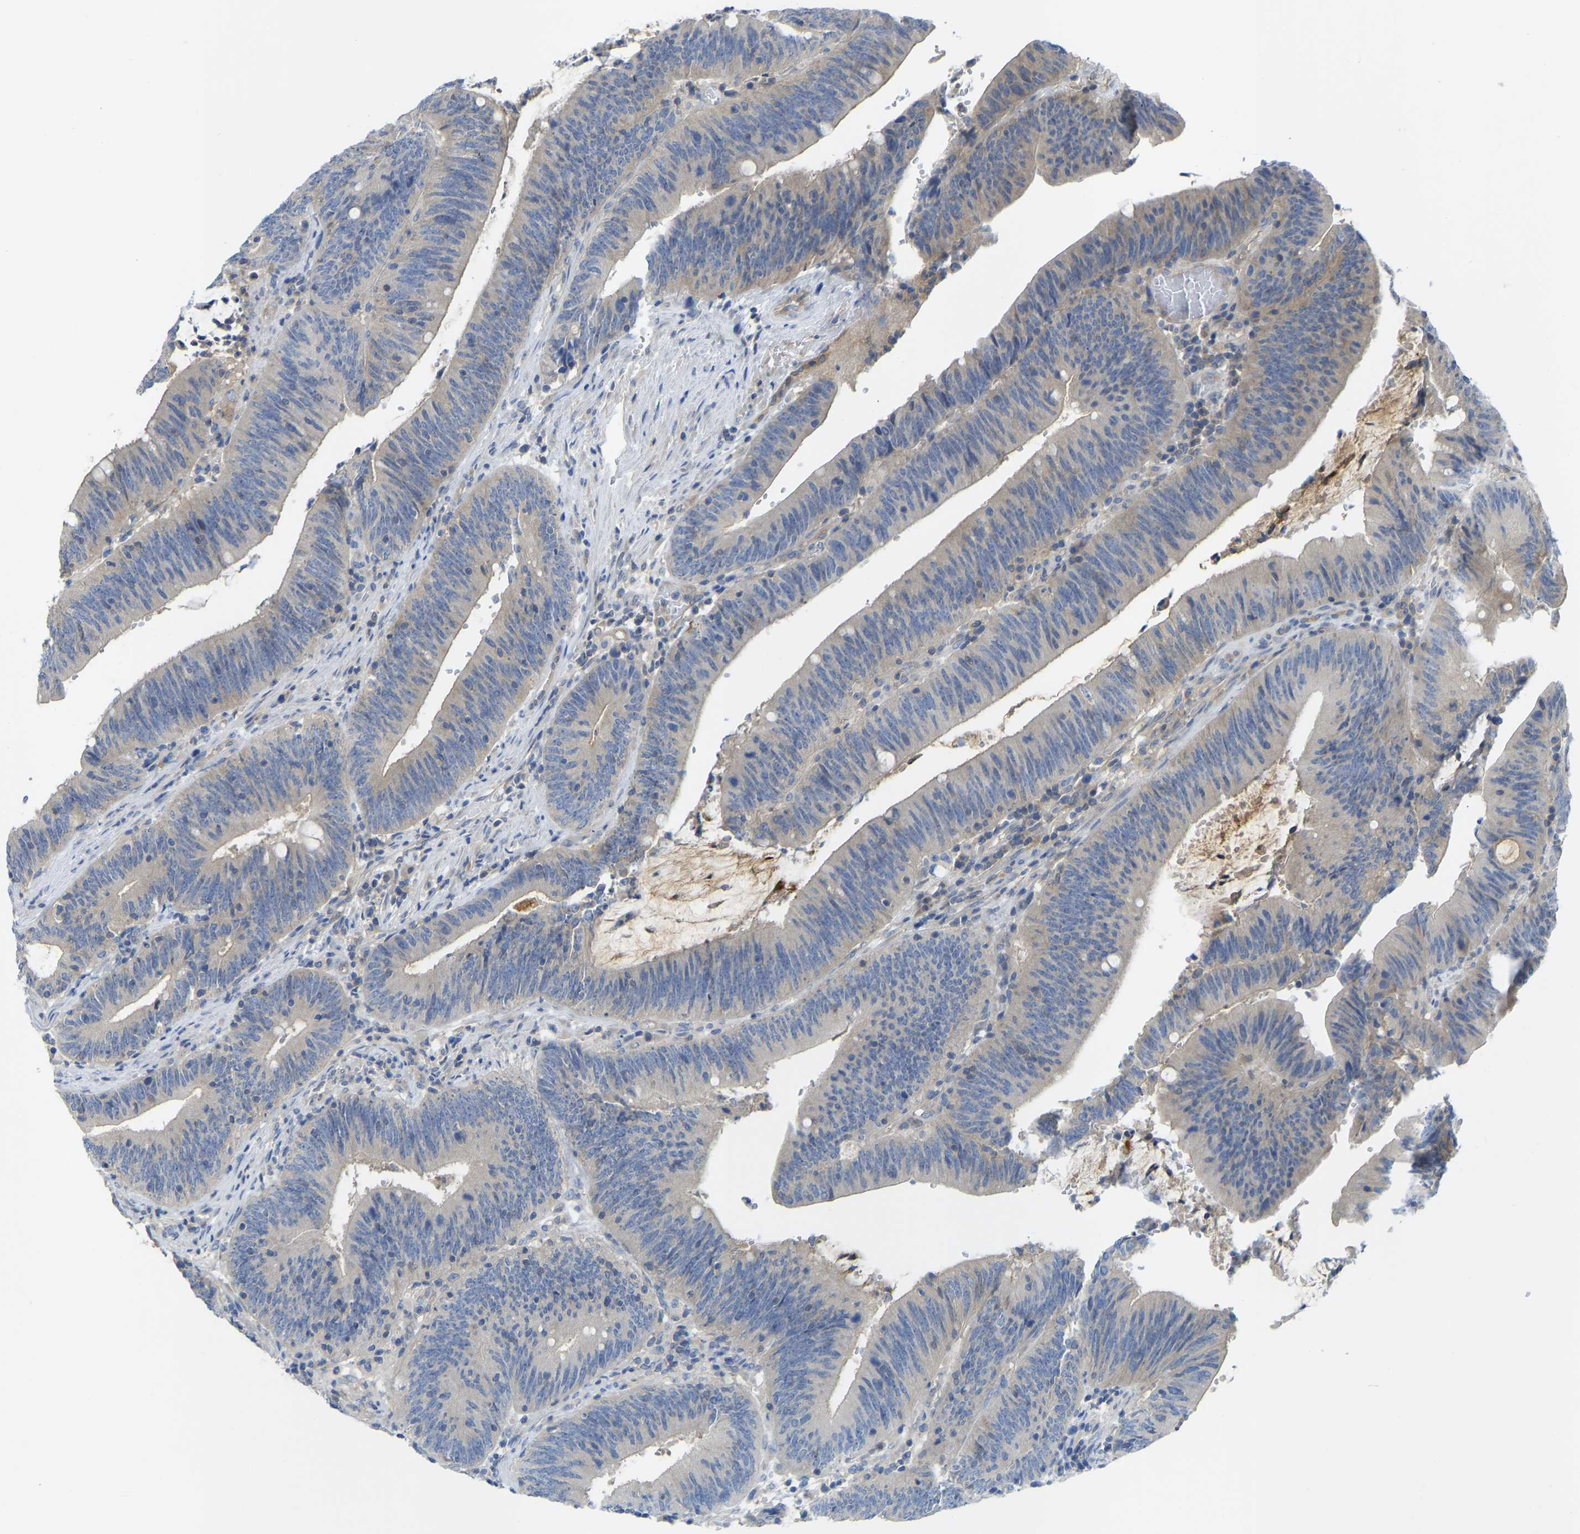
{"staining": {"intensity": "weak", "quantity": "25%-75%", "location": "cytoplasmic/membranous"}, "tissue": "colorectal cancer", "cell_type": "Tumor cells", "image_type": "cancer", "snomed": [{"axis": "morphology", "description": "Normal tissue, NOS"}, {"axis": "morphology", "description": "Adenocarcinoma, NOS"}, {"axis": "topography", "description": "Rectum"}], "caption": "Adenocarcinoma (colorectal) tissue shows weak cytoplasmic/membranous positivity in approximately 25%-75% of tumor cells (DAB IHC with brightfield microscopy, high magnification).", "gene": "PPP3CA", "patient": {"sex": "female", "age": 66}}